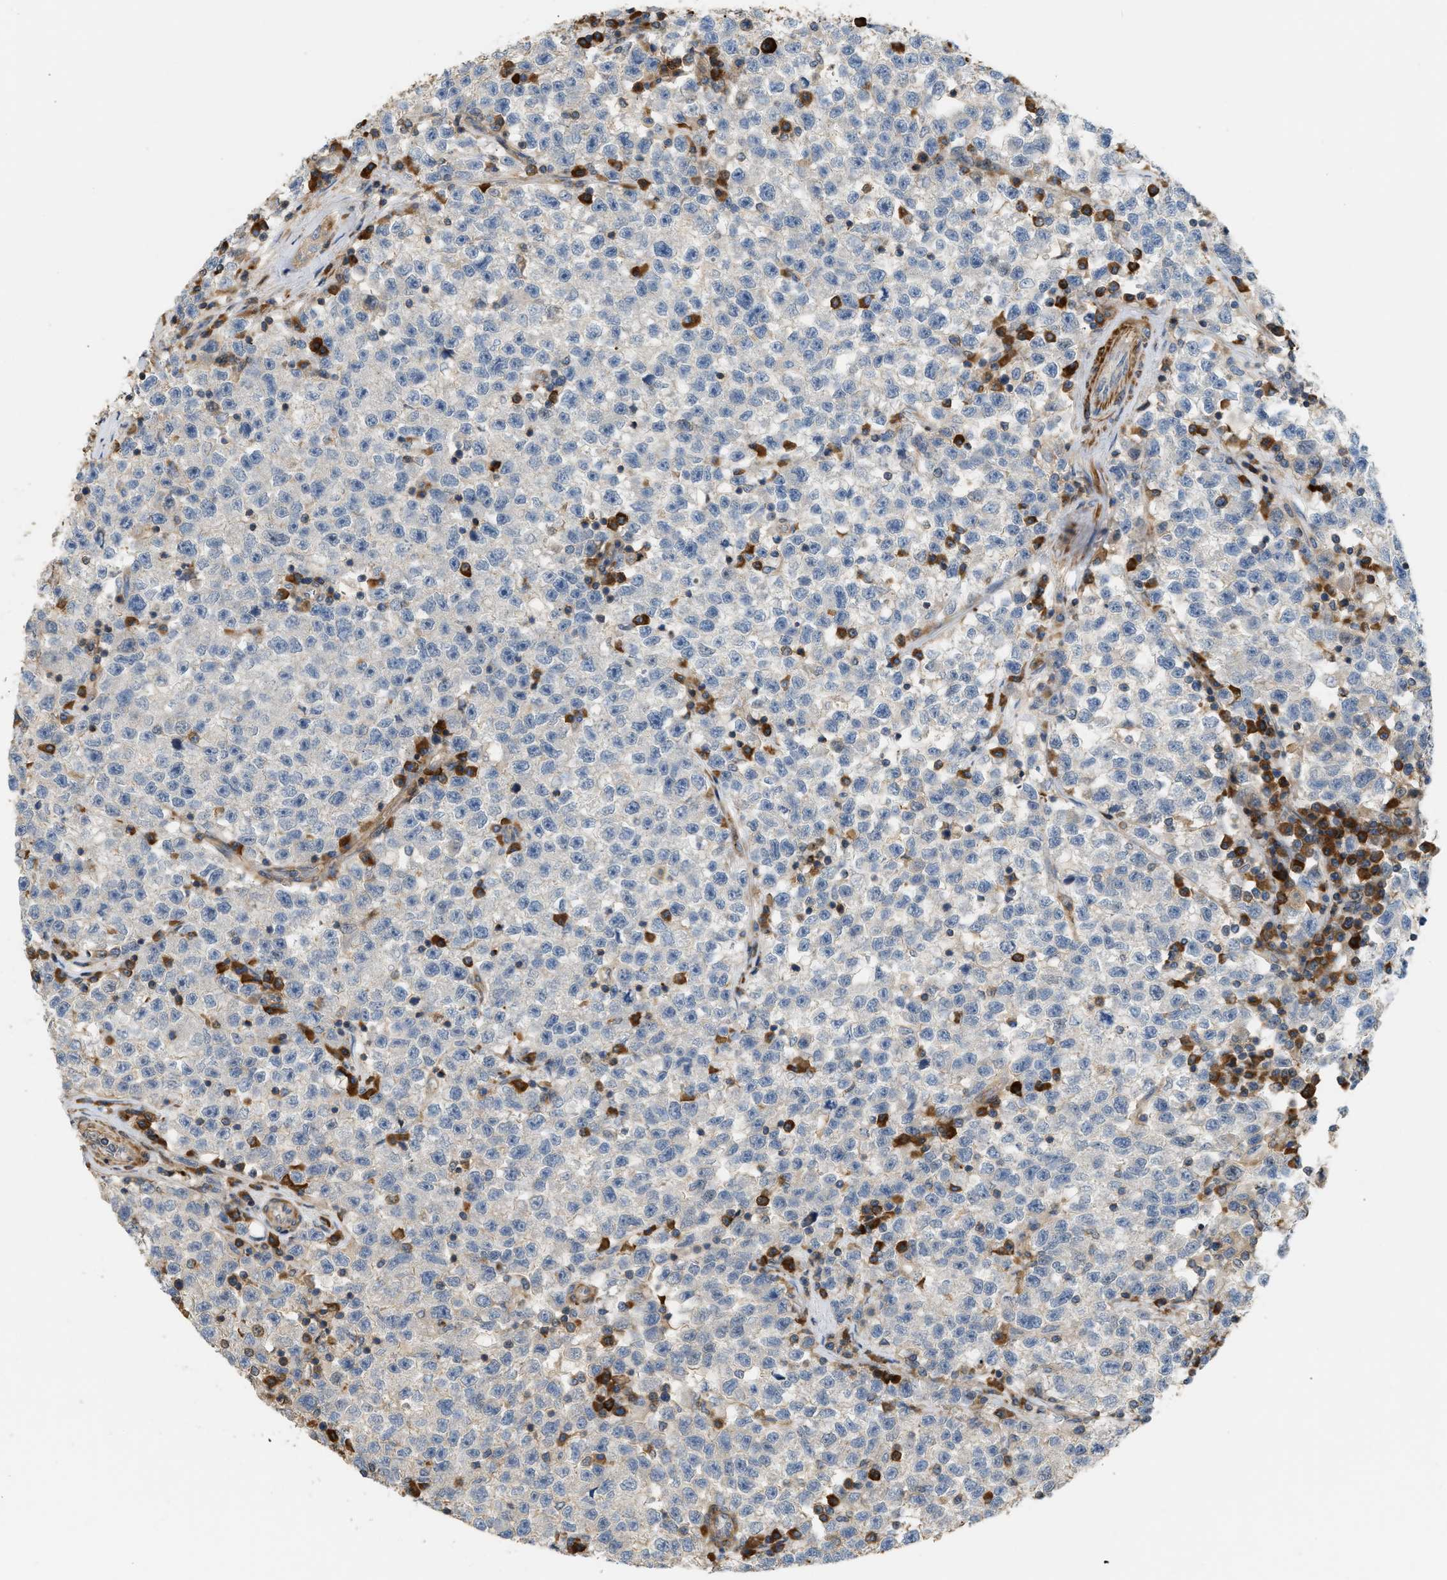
{"staining": {"intensity": "negative", "quantity": "none", "location": "none"}, "tissue": "testis cancer", "cell_type": "Tumor cells", "image_type": "cancer", "snomed": [{"axis": "morphology", "description": "Seminoma, NOS"}, {"axis": "topography", "description": "Testis"}], "caption": "High power microscopy micrograph of an immunohistochemistry (IHC) photomicrograph of testis cancer, revealing no significant positivity in tumor cells. Nuclei are stained in blue.", "gene": "BTN3A2", "patient": {"sex": "male", "age": 22}}